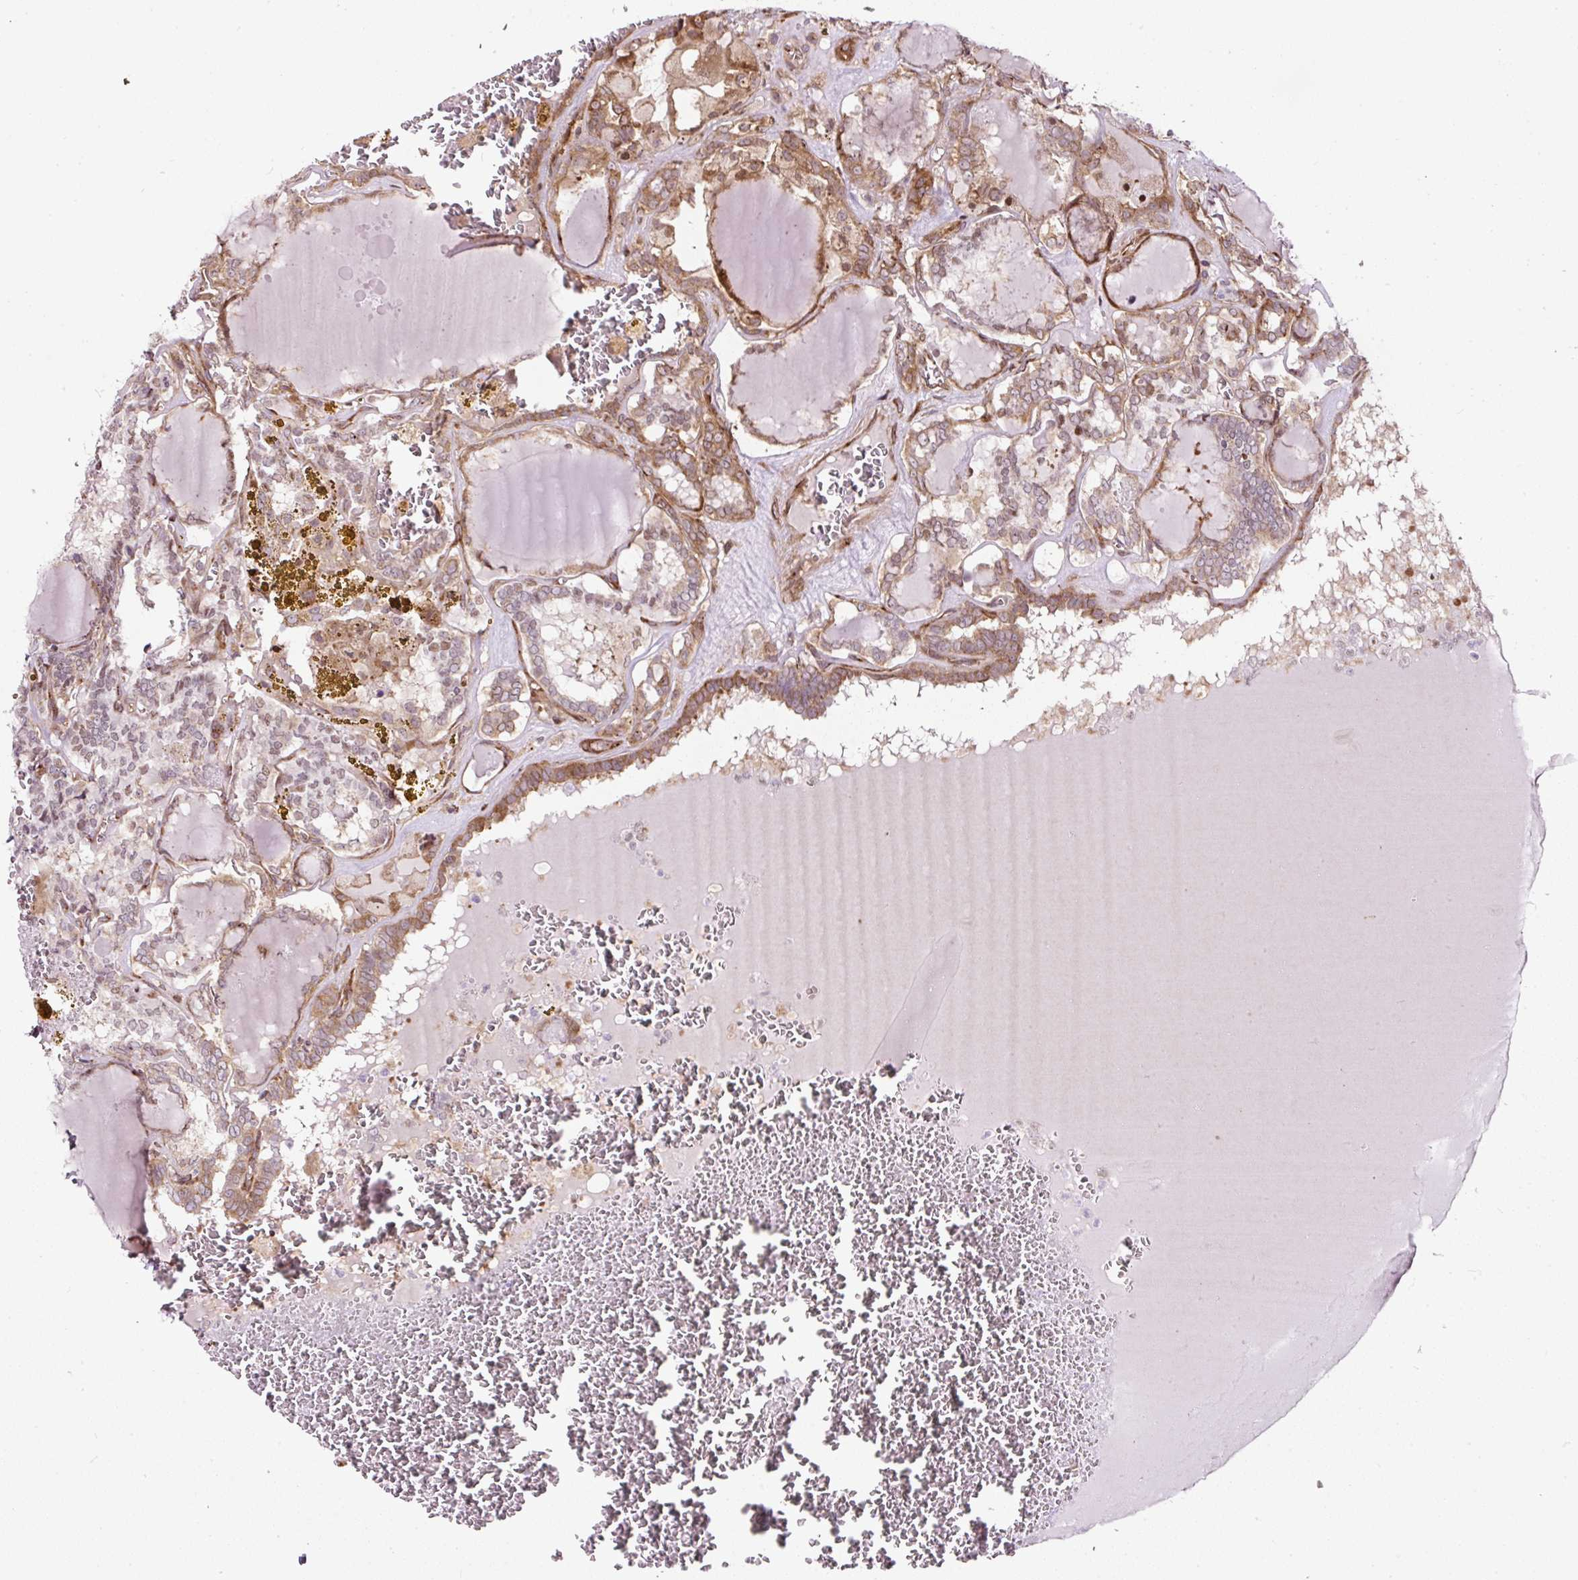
{"staining": {"intensity": "moderate", "quantity": "25%-75%", "location": "cytoplasmic/membranous"}, "tissue": "thyroid cancer", "cell_type": "Tumor cells", "image_type": "cancer", "snomed": [{"axis": "morphology", "description": "Papillary adenocarcinoma, NOS"}, {"axis": "topography", "description": "Thyroid gland"}], "caption": "High-power microscopy captured an immunohistochemistry photomicrograph of thyroid cancer (papillary adenocarcinoma), revealing moderate cytoplasmic/membranous staining in about 25%-75% of tumor cells.", "gene": "KDM4E", "patient": {"sex": "female", "age": 72}}